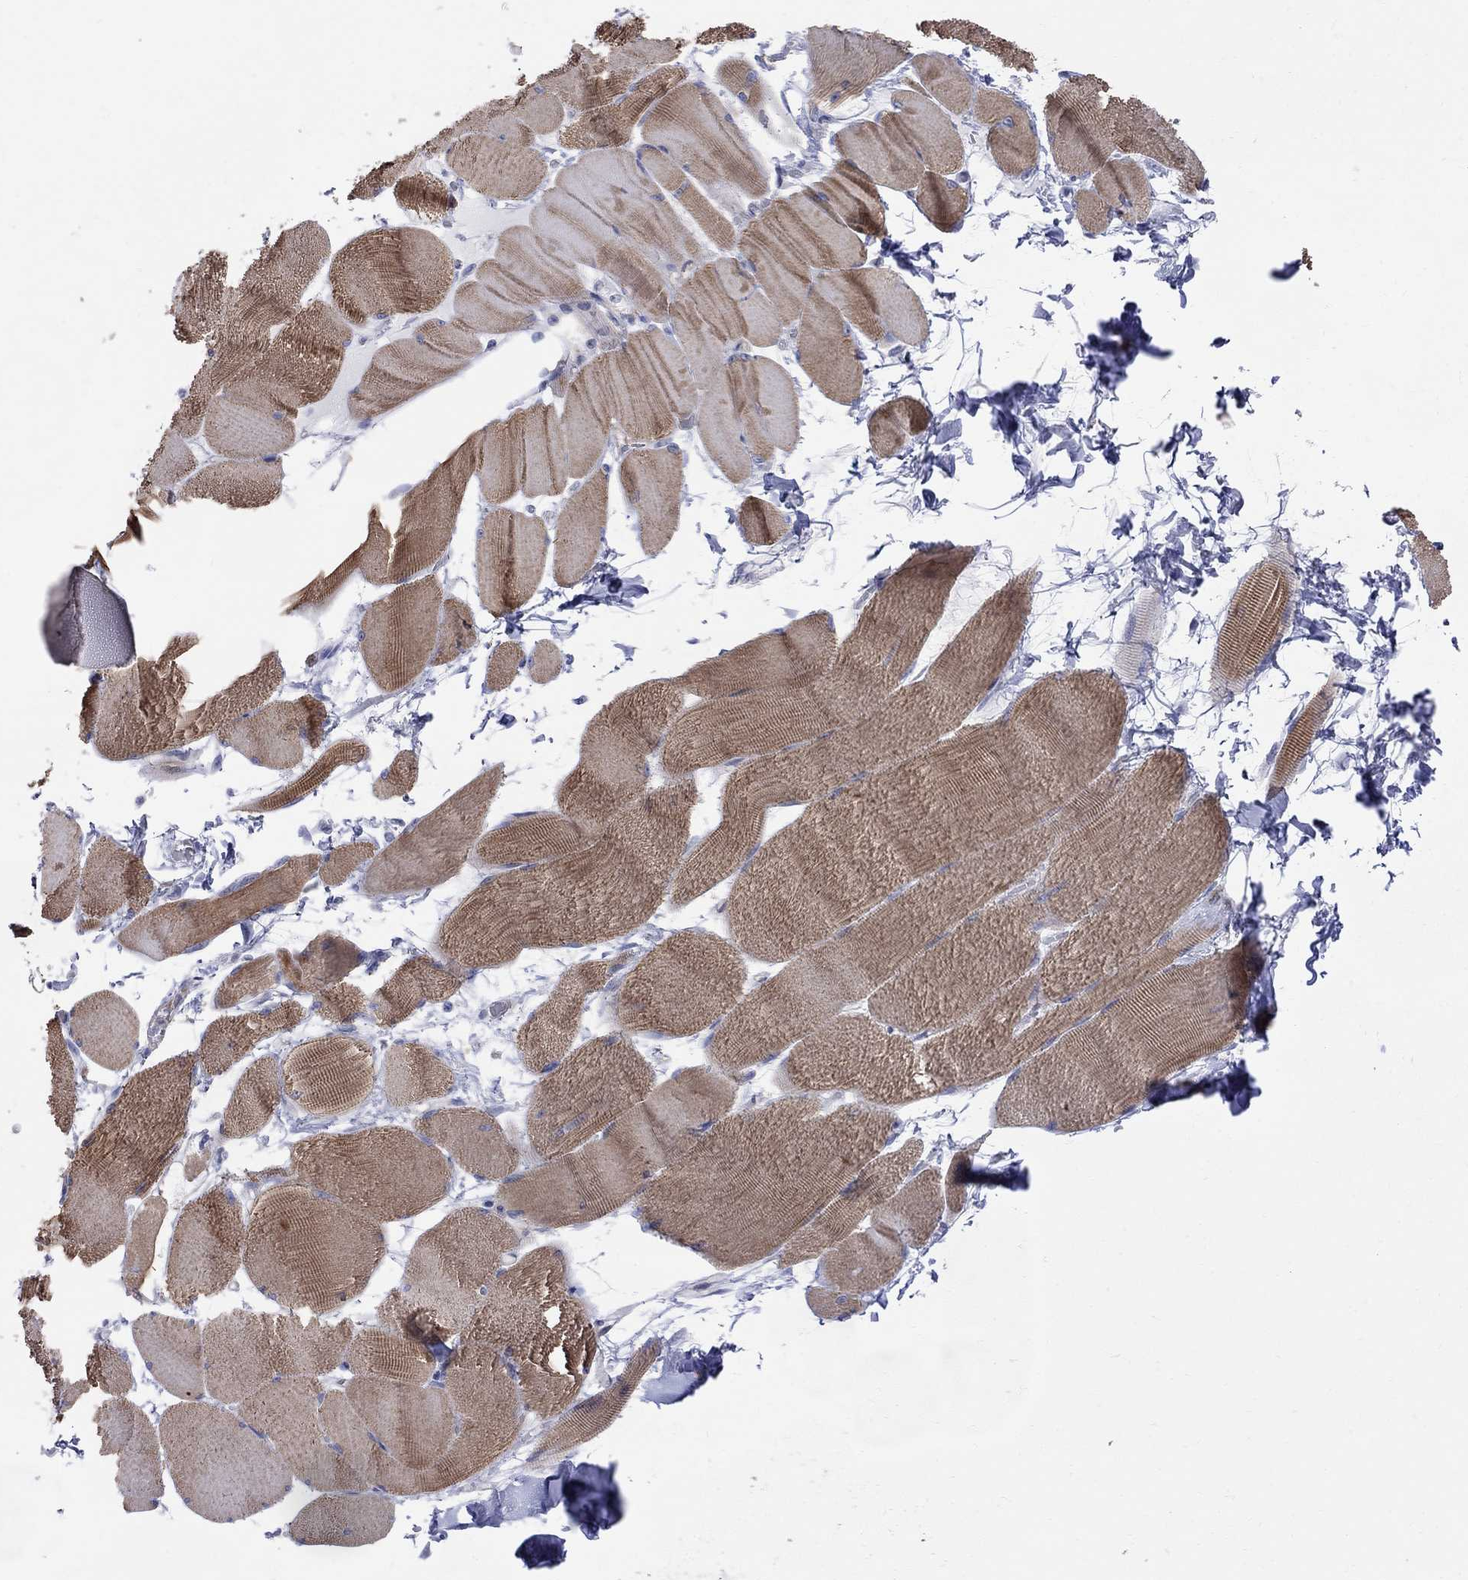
{"staining": {"intensity": "moderate", "quantity": "25%-75%", "location": "cytoplasmic/membranous"}, "tissue": "skeletal muscle", "cell_type": "Myocytes", "image_type": "normal", "snomed": [{"axis": "morphology", "description": "Normal tissue, NOS"}, {"axis": "topography", "description": "Skeletal muscle"}], "caption": "A high-resolution image shows immunohistochemistry staining of normal skeletal muscle, which displays moderate cytoplasmic/membranous expression in about 25%-75% of myocytes.", "gene": "ABI3", "patient": {"sex": "male", "age": 56}}